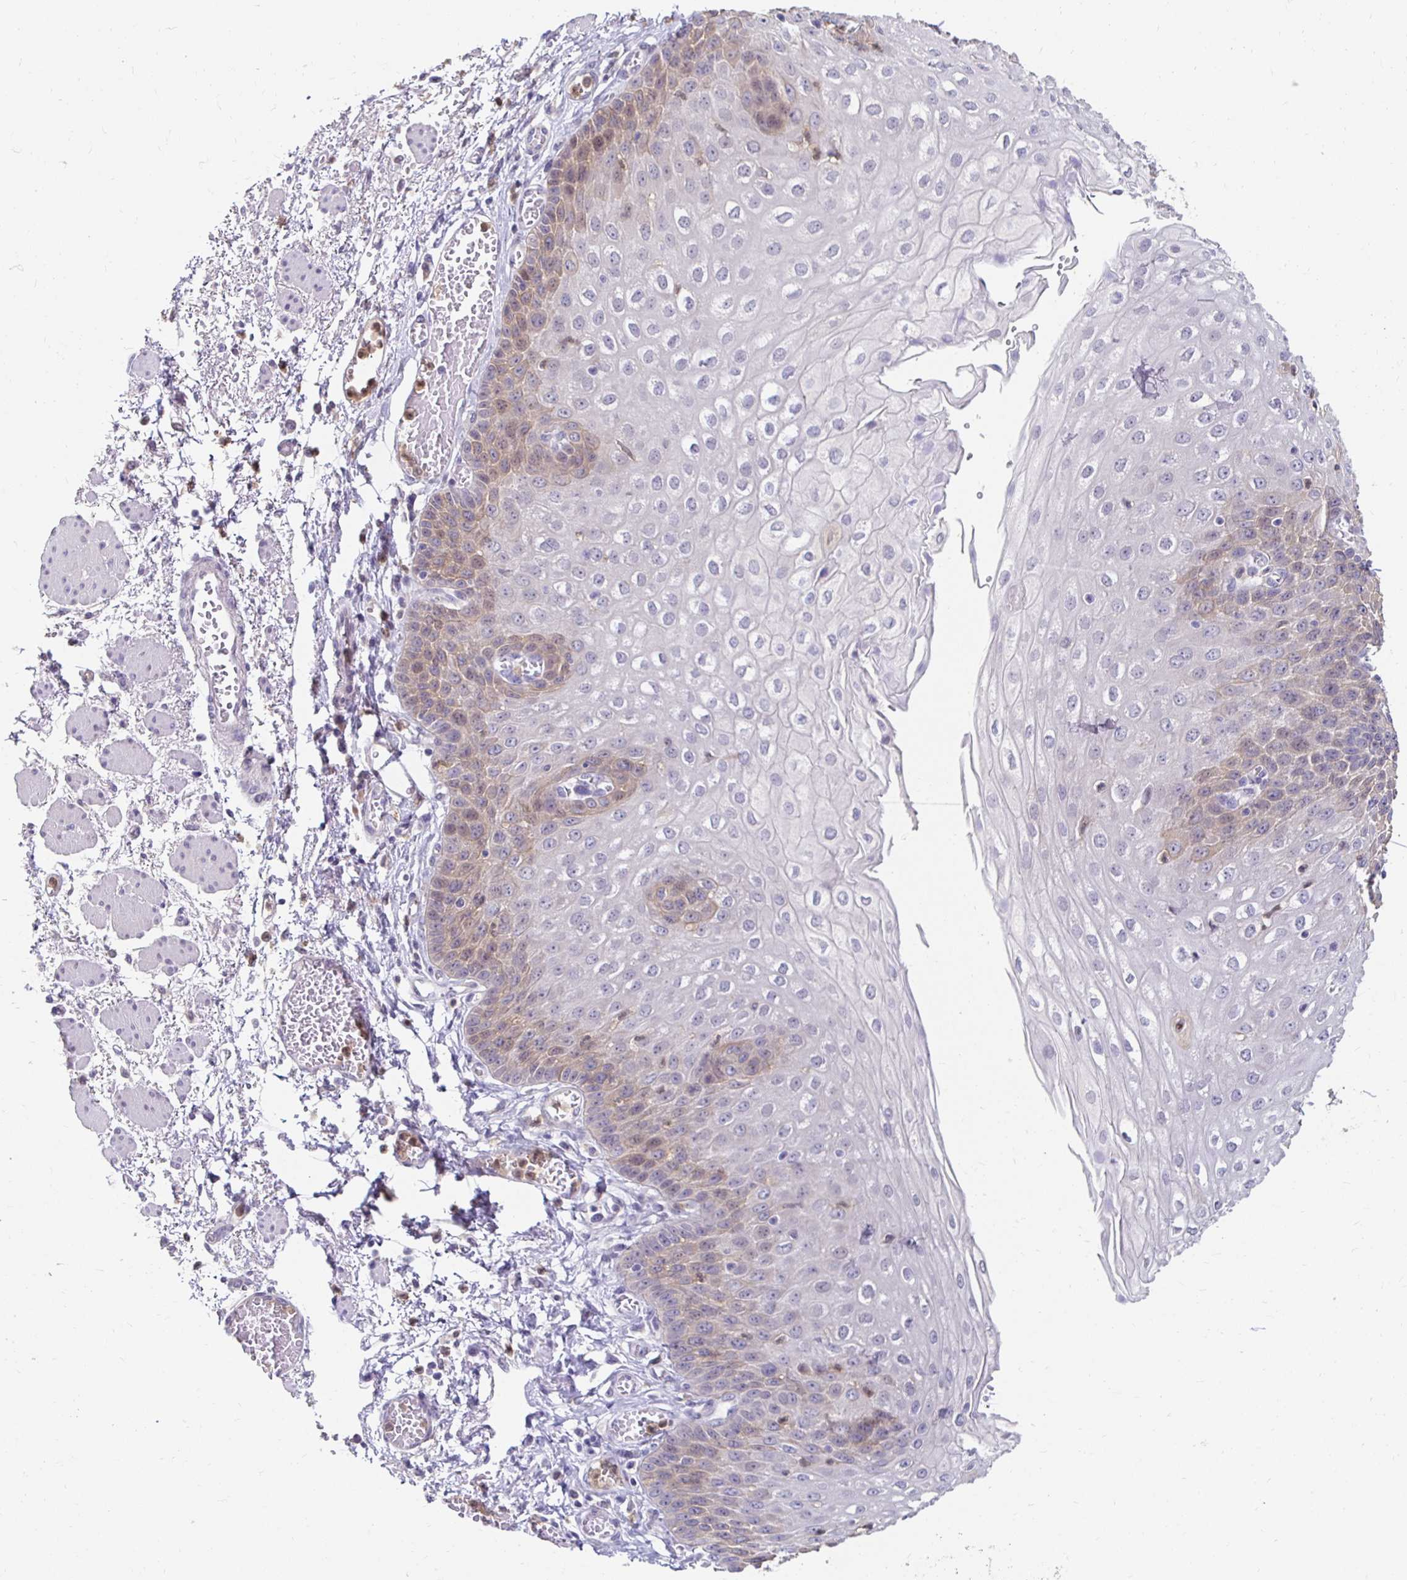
{"staining": {"intensity": "weak", "quantity": "<25%", "location": "cytoplasmic/membranous"}, "tissue": "esophagus", "cell_type": "Squamous epithelial cells", "image_type": "normal", "snomed": [{"axis": "morphology", "description": "Normal tissue, NOS"}, {"axis": "morphology", "description": "Adenocarcinoma, NOS"}, {"axis": "topography", "description": "Esophagus"}], "caption": "An immunohistochemistry micrograph of normal esophagus is shown. There is no staining in squamous epithelial cells of esophagus. Nuclei are stained in blue.", "gene": "PADI2", "patient": {"sex": "male", "age": 81}}